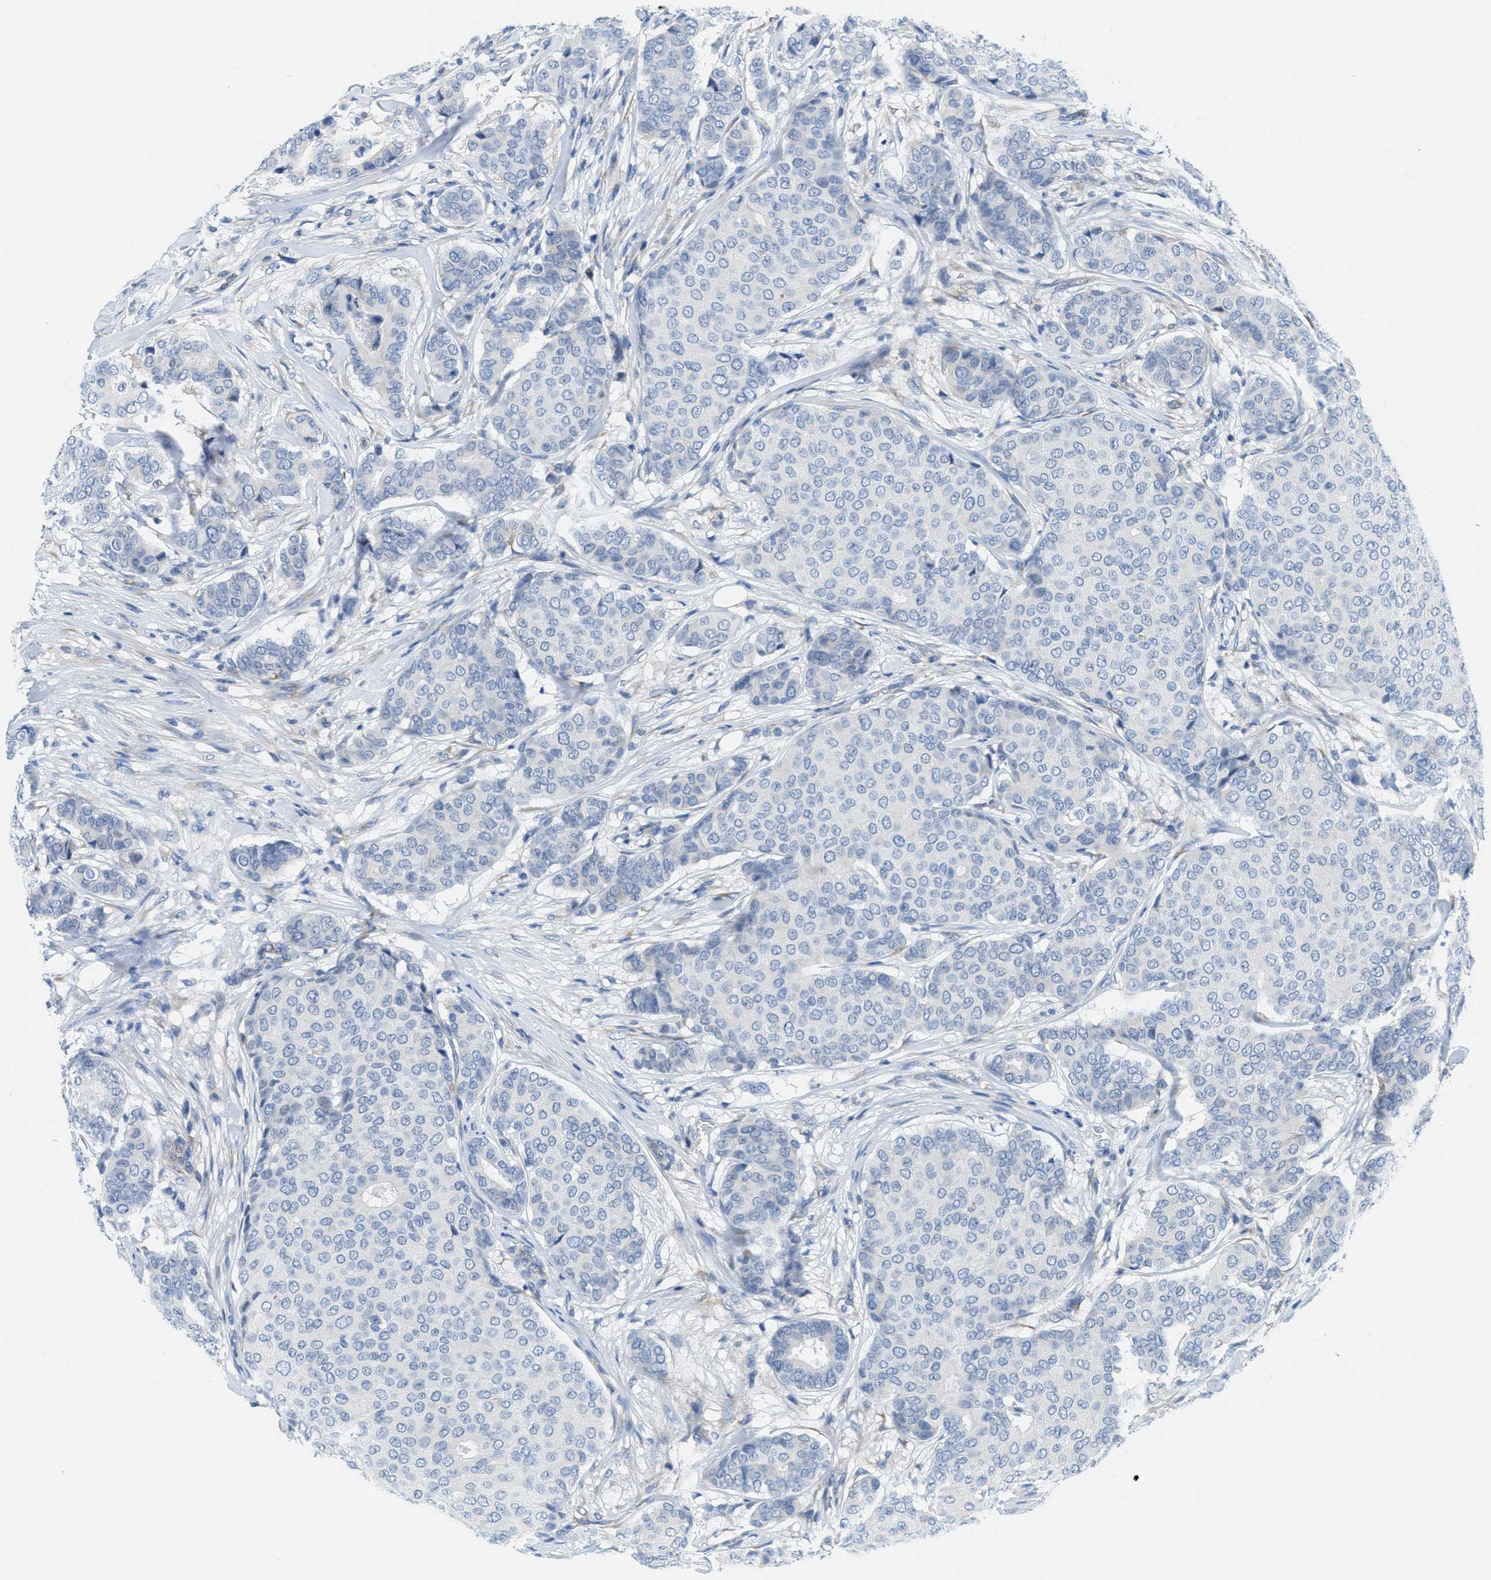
{"staining": {"intensity": "negative", "quantity": "none", "location": "none"}, "tissue": "breast cancer", "cell_type": "Tumor cells", "image_type": "cancer", "snomed": [{"axis": "morphology", "description": "Duct carcinoma"}, {"axis": "topography", "description": "Breast"}], "caption": "Tumor cells show no significant protein positivity in breast cancer (intraductal carcinoma).", "gene": "PTDSS1", "patient": {"sex": "female", "age": 75}}